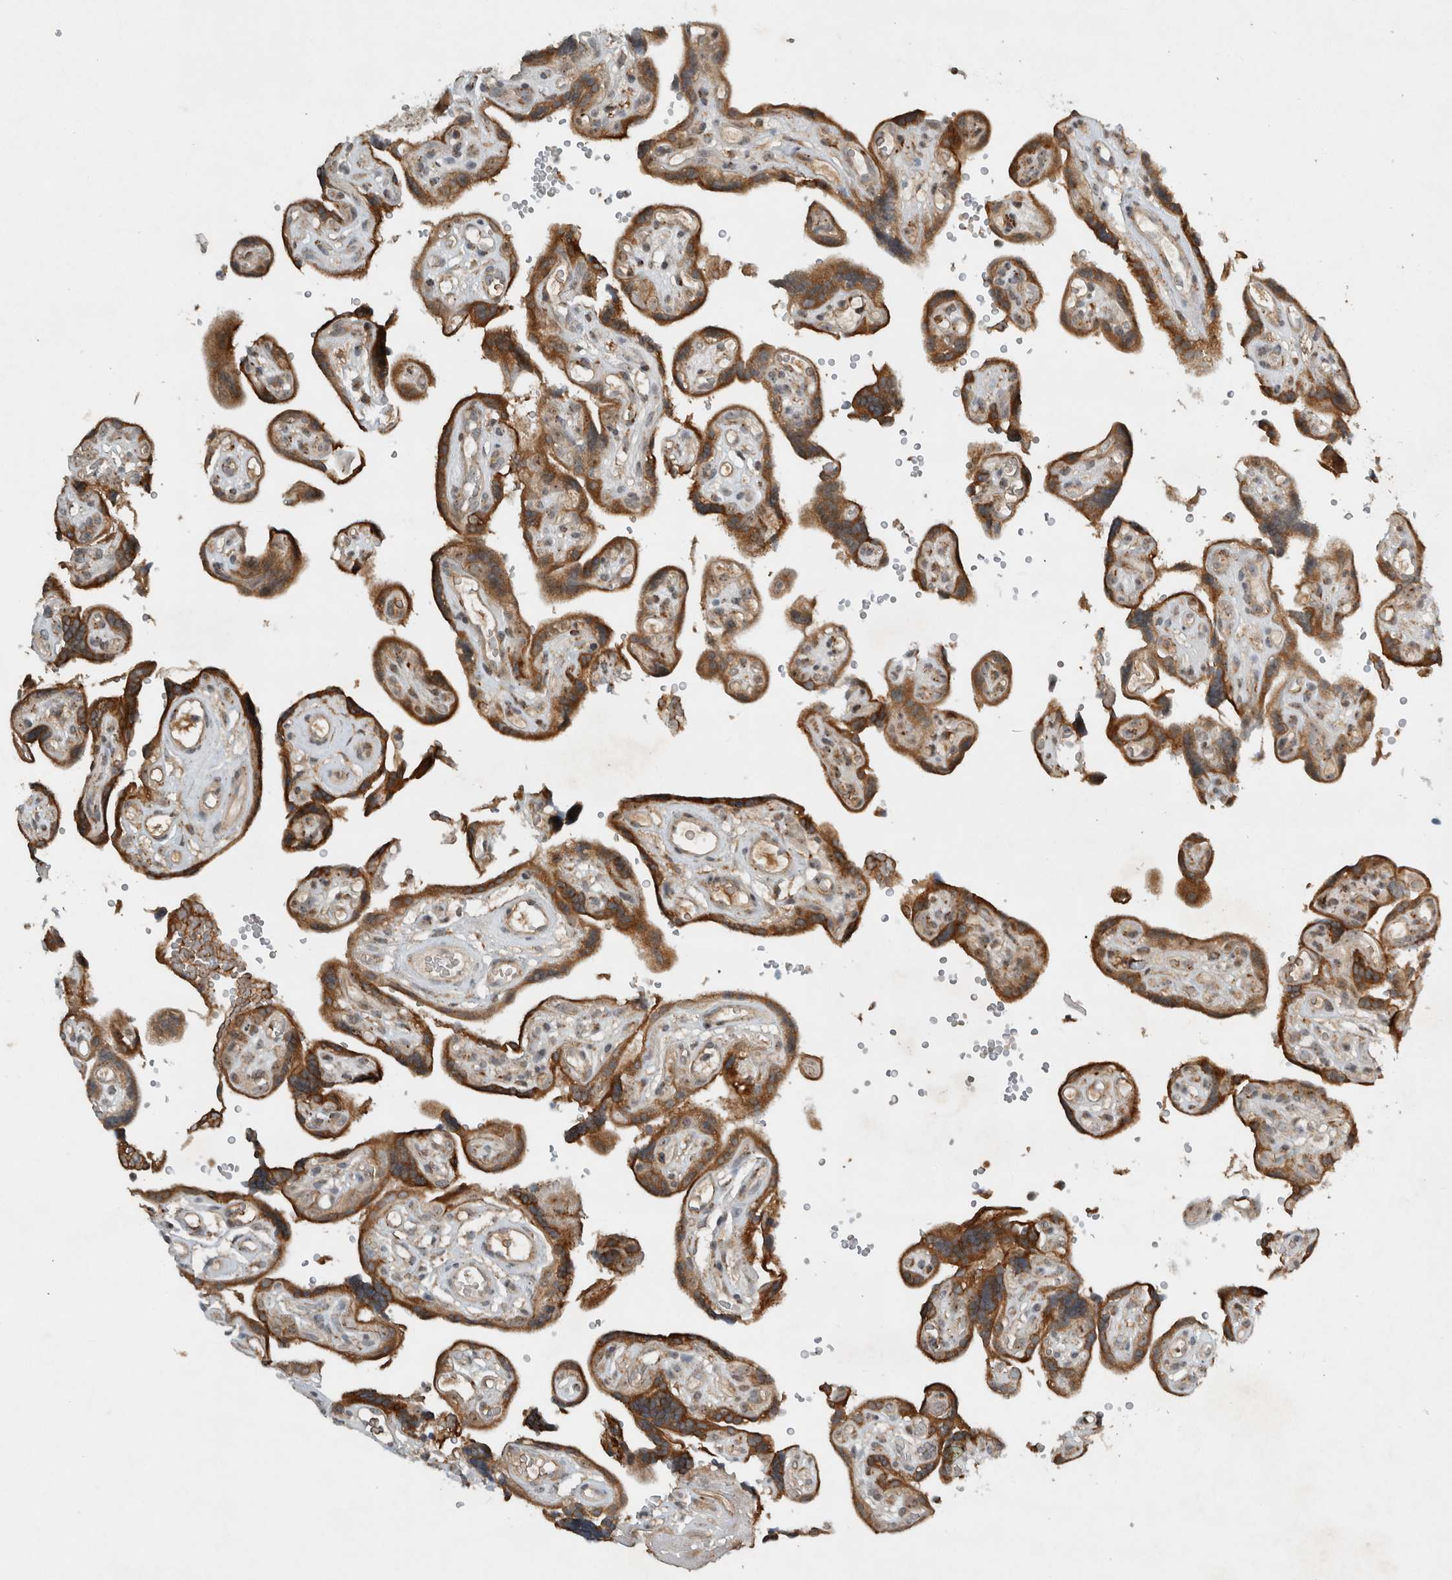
{"staining": {"intensity": "strong", "quantity": ">75%", "location": "cytoplasmic/membranous,nuclear"}, "tissue": "placenta", "cell_type": "Decidual cells", "image_type": "normal", "snomed": [{"axis": "morphology", "description": "Normal tissue, NOS"}, {"axis": "topography", "description": "Placenta"}], "caption": "High-power microscopy captured an immunohistochemistry (IHC) micrograph of unremarkable placenta, revealing strong cytoplasmic/membranous,nuclear expression in approximately >75% of decidual cells.", "gene": "GPR137B", "patient": {"sex": "female", "age": 30}}